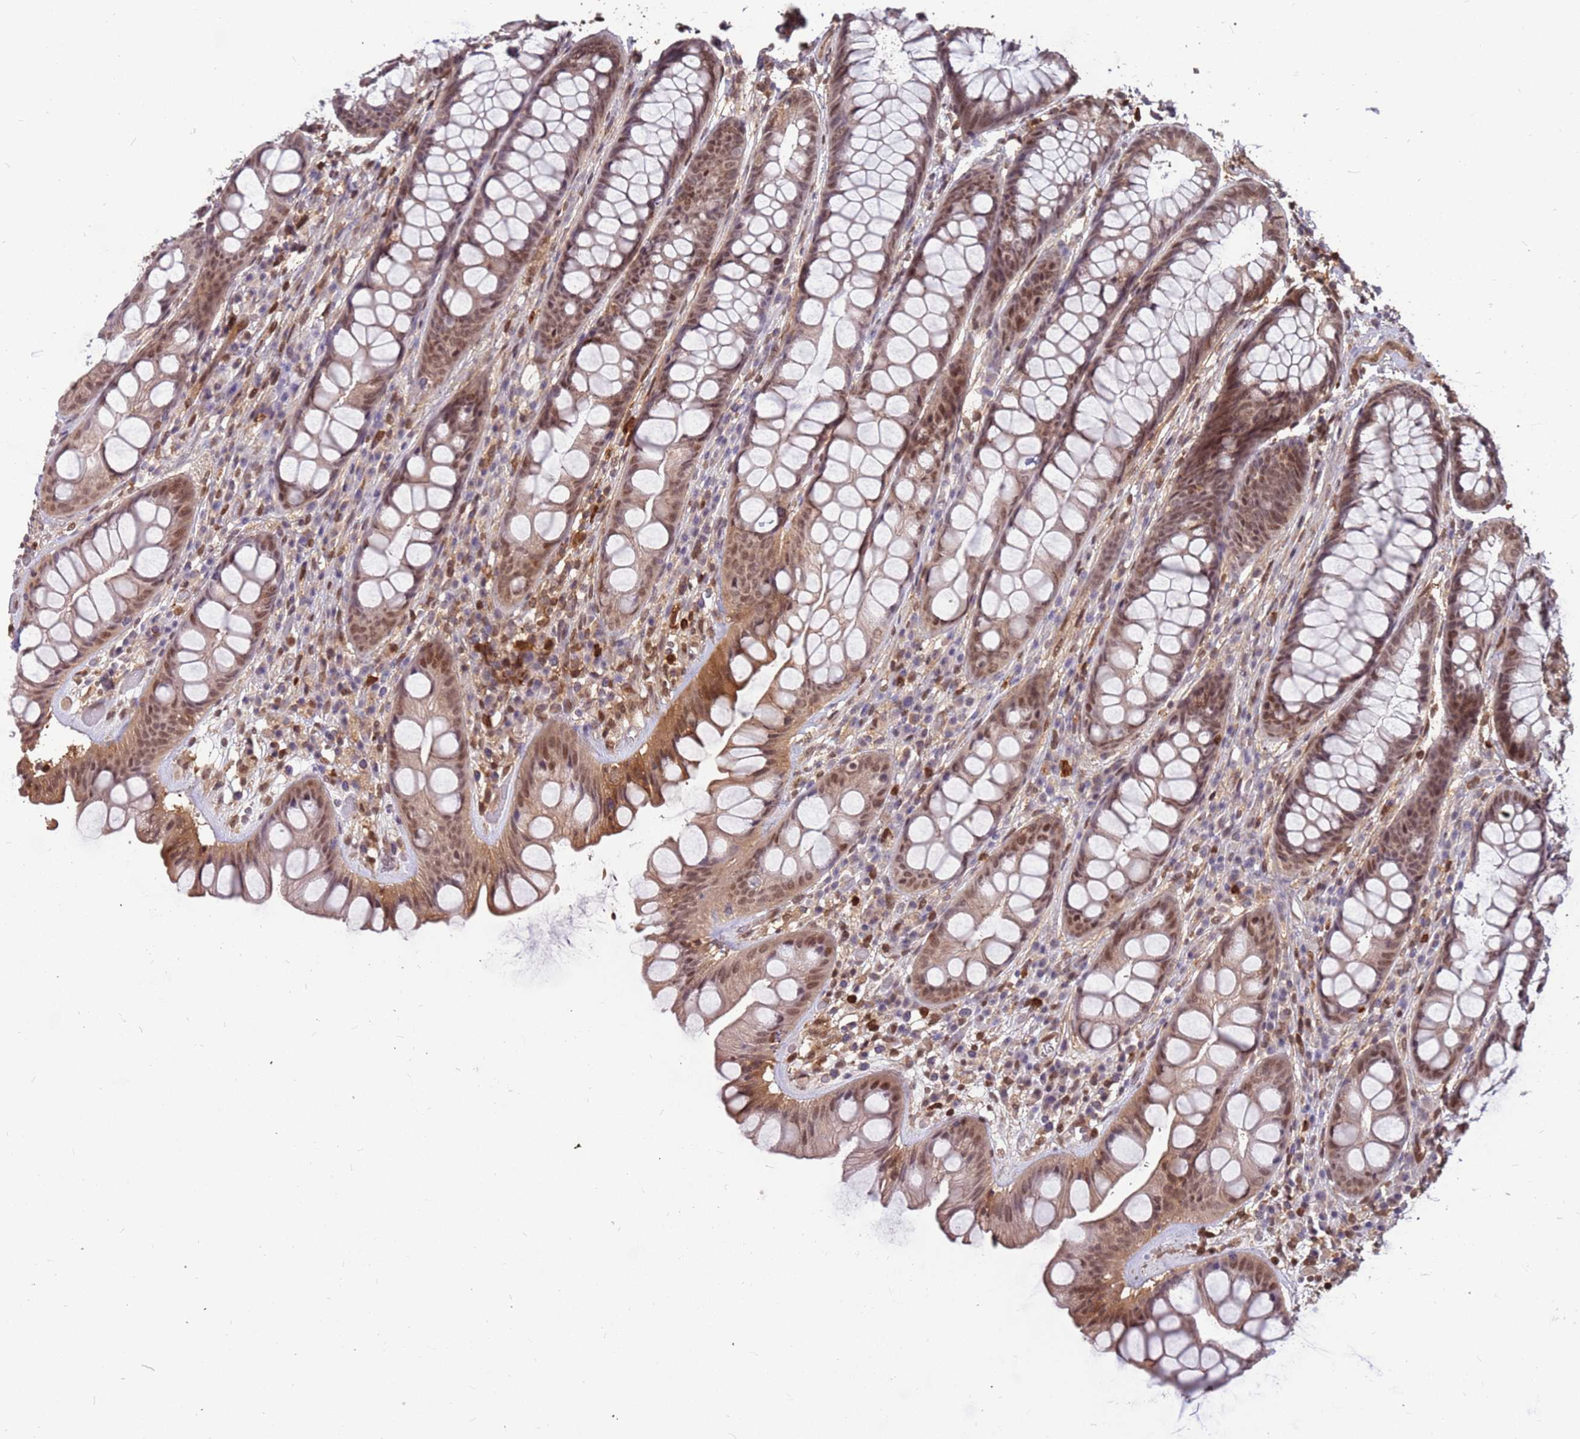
{"staining": {"intensity": "moderate", "quantity": ">75%", "location": "cytoplasmic/membranous,nuclear"}, "tissue": "rectum", "cell_type": "Glandular cells", "image_type": "normal", "snomed": [{"axis": "morphology", "description": "Normal tissue, NOS"}, {"axis": "topography", "description": "Rectum"}], "caption": "High-power microscopy captured an immunohistochemistry (IHC) histopathology image of unremarkable rectum, revealing moderate cytoplasmic/membranous,nuclear expression in approximately >75% of glandular cells.", "gene": "GBP2", "patient": {"sex": "male", "age": 74}}